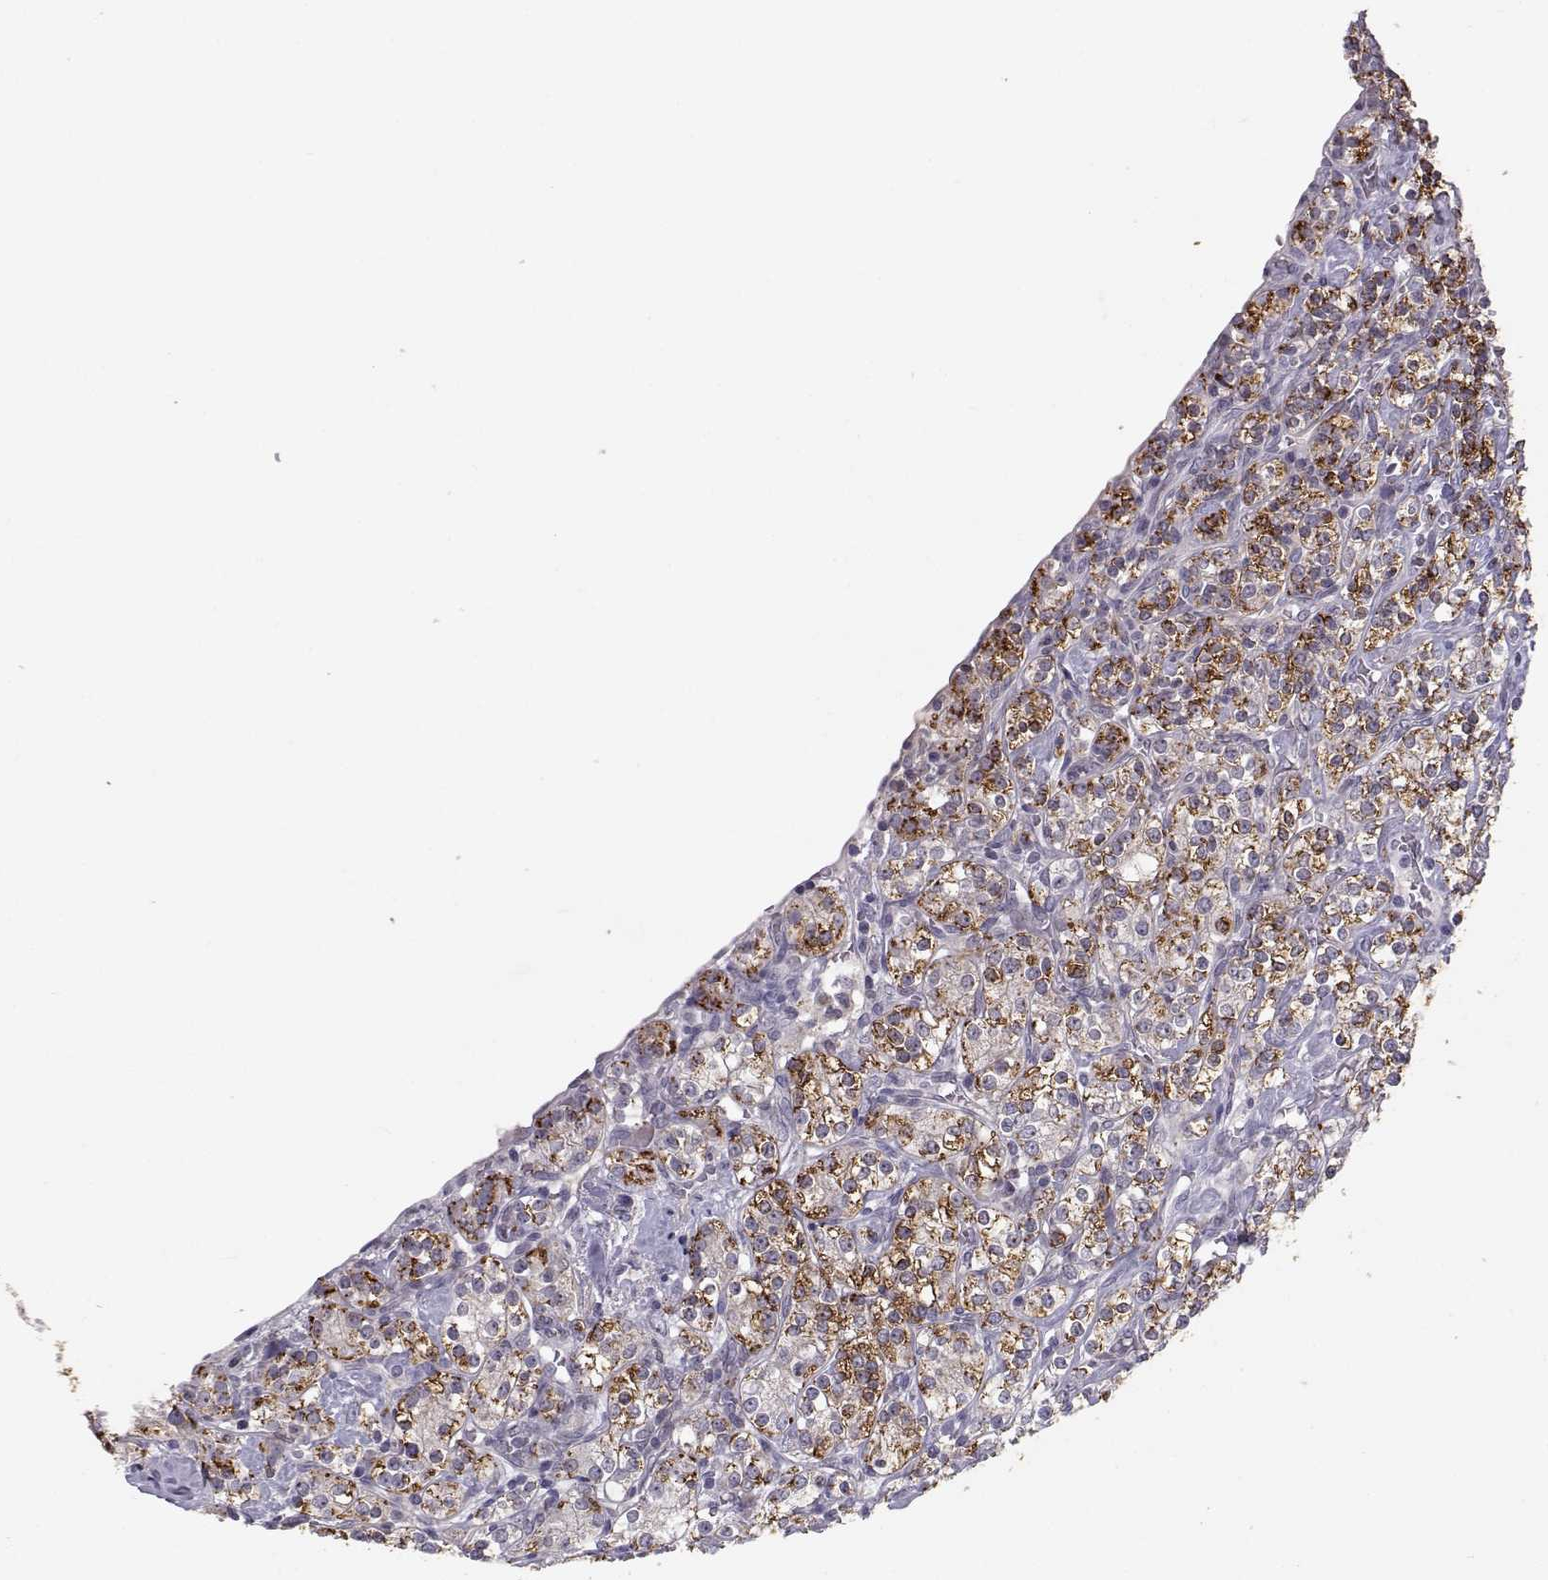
{"staining": {"intensity": "strong", "quantity": ">75%", "location": "cytoplasmic/membranous"}, "tissue": "renal cancer", "cell_type": "Tumor cells", "image_type": "cancer", "snomed": [{"axis": "morphology", "description": "Adenocarcinoma, NOS"}, {"axis": "topography", "description": "Kidney"}], "caption": "High-magnification brightfield microscopy of adenocarcinoma (renal) stained with DAB (3,3'-diaminobenzidine) (brown) and counterstained with hematoxylin (blue). tumor cells exhibit strong cytoplasmic/membranous positivity is appreciated in approximately>75% of cells.", "gene": "NPVF", "patient": {"sex": "male", "age": 77}}